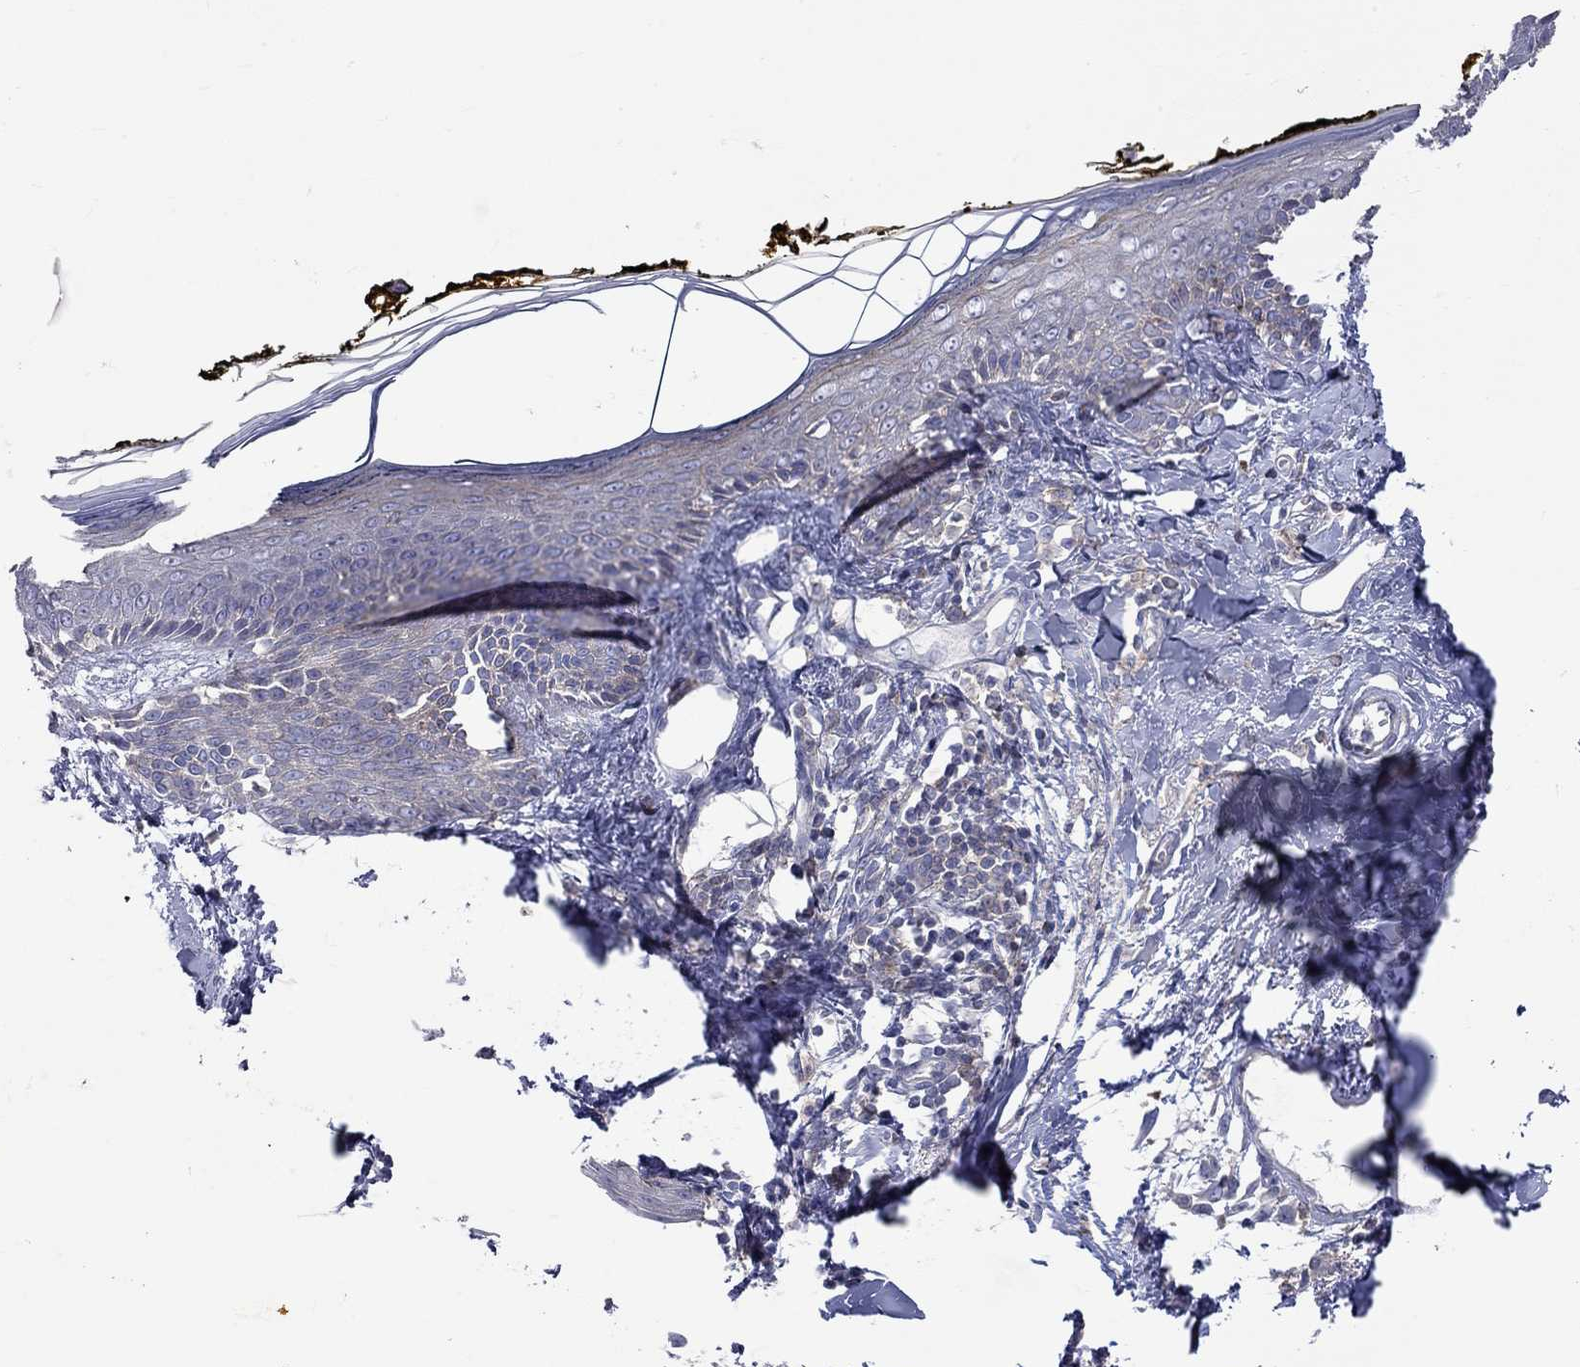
{"staining": {"intensity": "negative", "quantity": "none", "location": "none"}, "tissue": "skin", "cell_type": "Fibroblasts", "image_type": "normal", "snomed": [{"axis": "morphology", "description": "Normal tissue, NOS"}, {"axis": "topography", "description": "Skin"}], "caption": "IHC image of normal skin stained for a protein (brown), which reveals no expression in fibroblasts.", "gene": "PCDHGA10", "patient": {"sex": "male", "age": 76}}